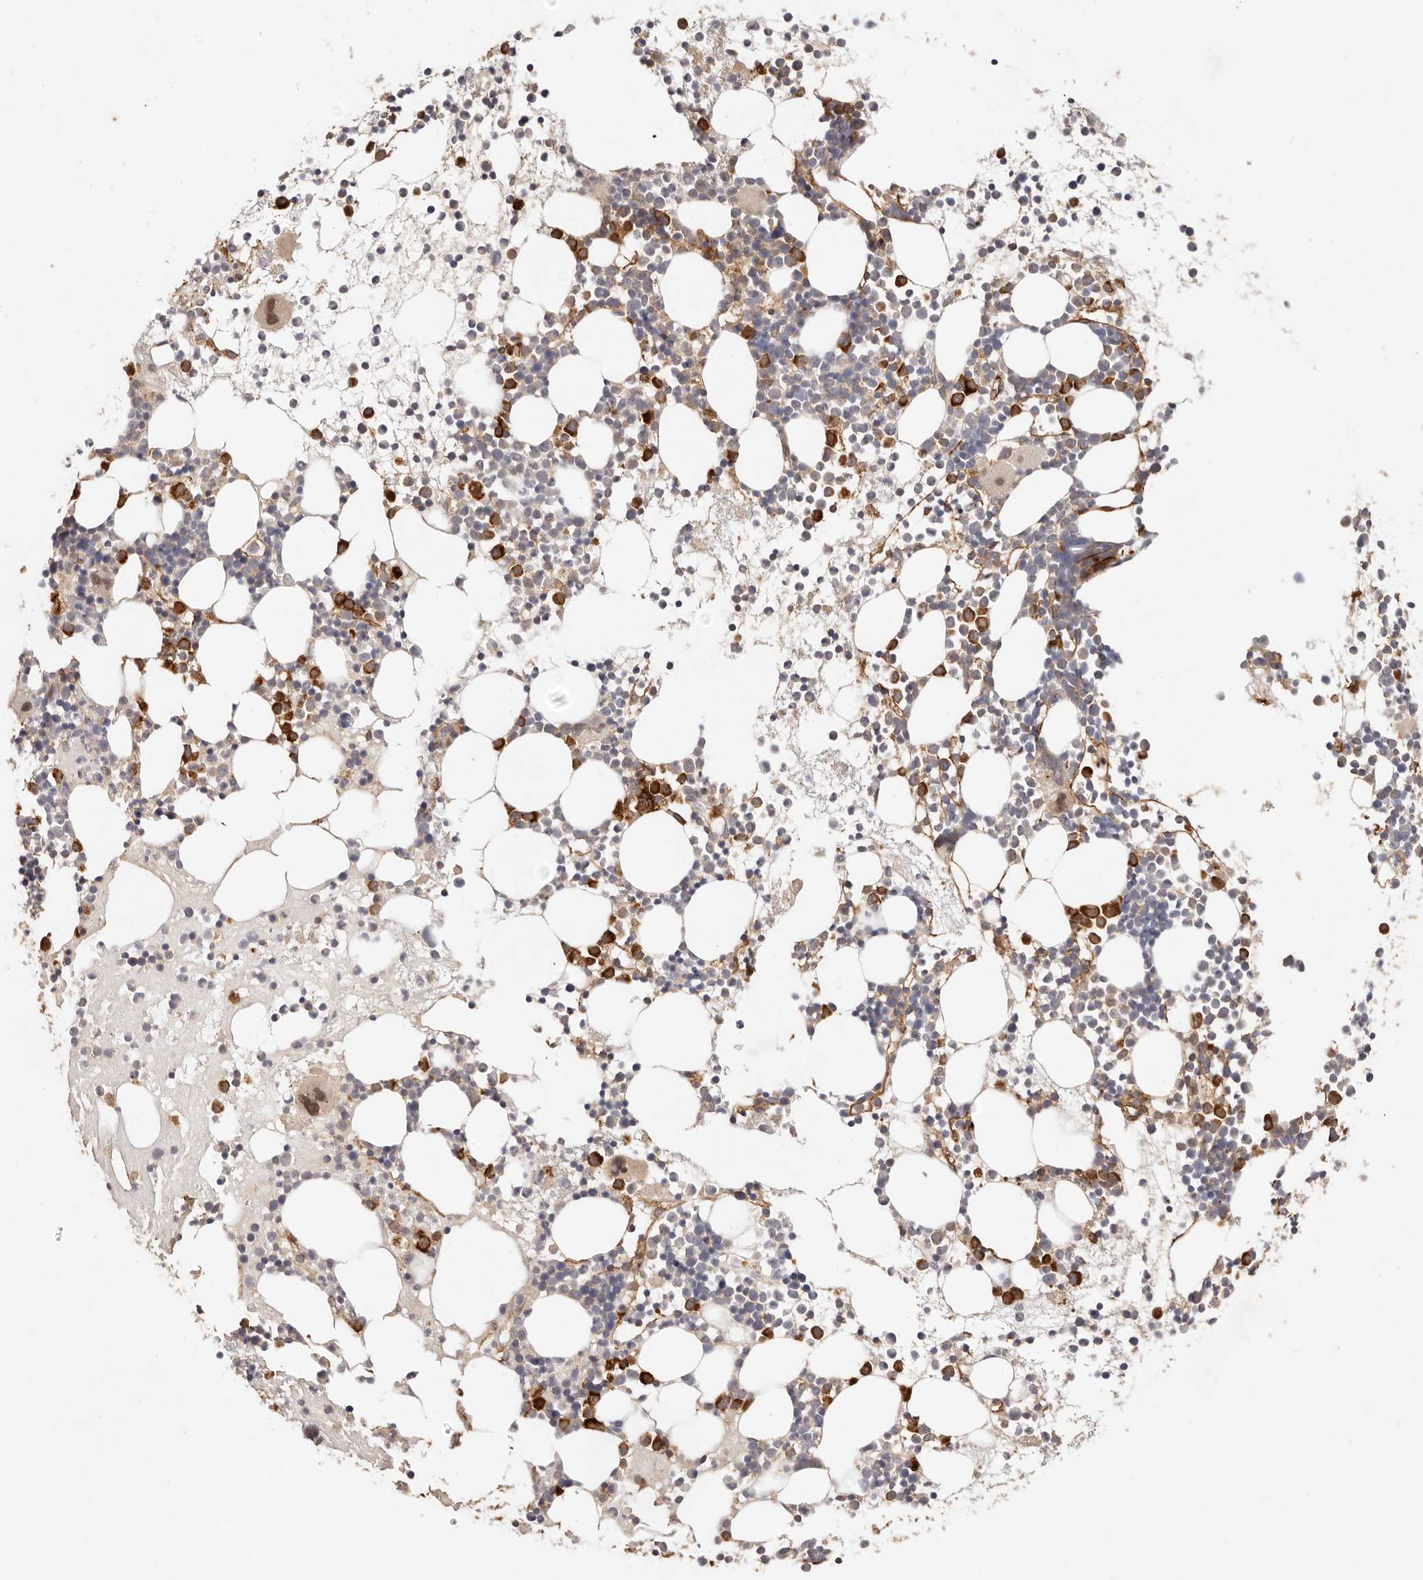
{"staining": {"intensity": "strong", "quantity": "<25%", "location": "cytoplasmic/membranous"}, "tissue": "bone marrow", "cell_type": "Hematopoietic cells", "image_type": "normal", "snomed": [{"axis": "morphology", "description": "Normal tissue, NOS"}, {"axis": "topography", "description": "Bone marrow"}], "caption": "IHC micrograph of normal bone marrow: bone marrow stained using immunohistochemistry reveals medium levels of strong protein expression localized specifically in the cytoplasmic/membranous of hematopoietic cells, appearing as a cytoplasmic/membranous brown color.", "gene": "CXADR", "patient": {"sex": "female", "age": 57}}